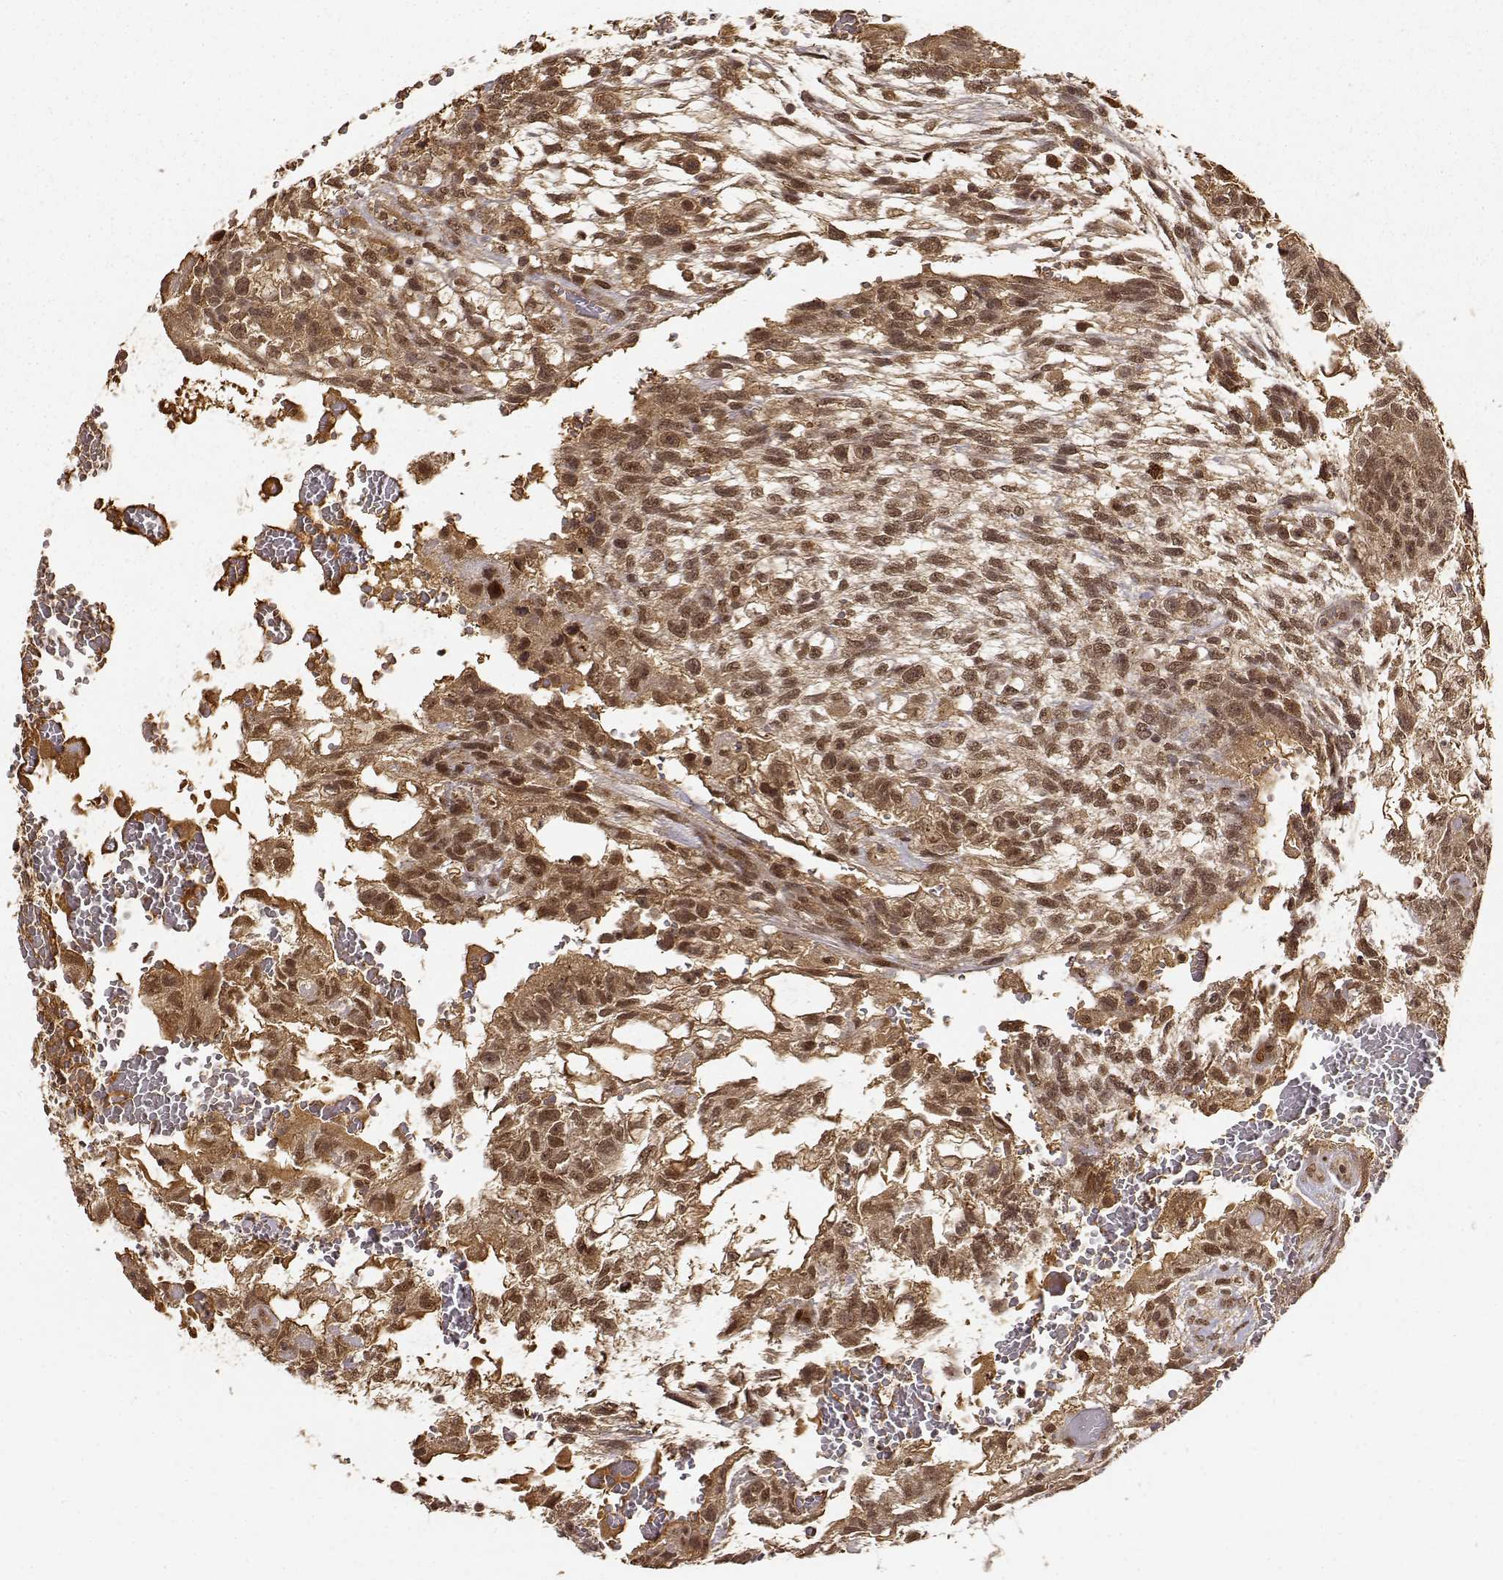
{"staining": {"intensity": "strong", "quantity": ">75%", "location": "cytoplasmic/membranous,nuclear"}, "tissue": "testis cancer", "cell_type": "Tumor cells", "image_type": "cancer", "snomed": [{"axis": "morphology", "description": "Carcinoma, Embryonal, NOS"}, {"axis": "topography", "description": "Testis"}], "caption": "A high amount of strong cytoplasmic/membranous and nuclear staining is appreciated in about >75% of tumor cells in testis cancer tissue.", "gene": "MAEA", "patient": {"sex": "male", "age": 32}}